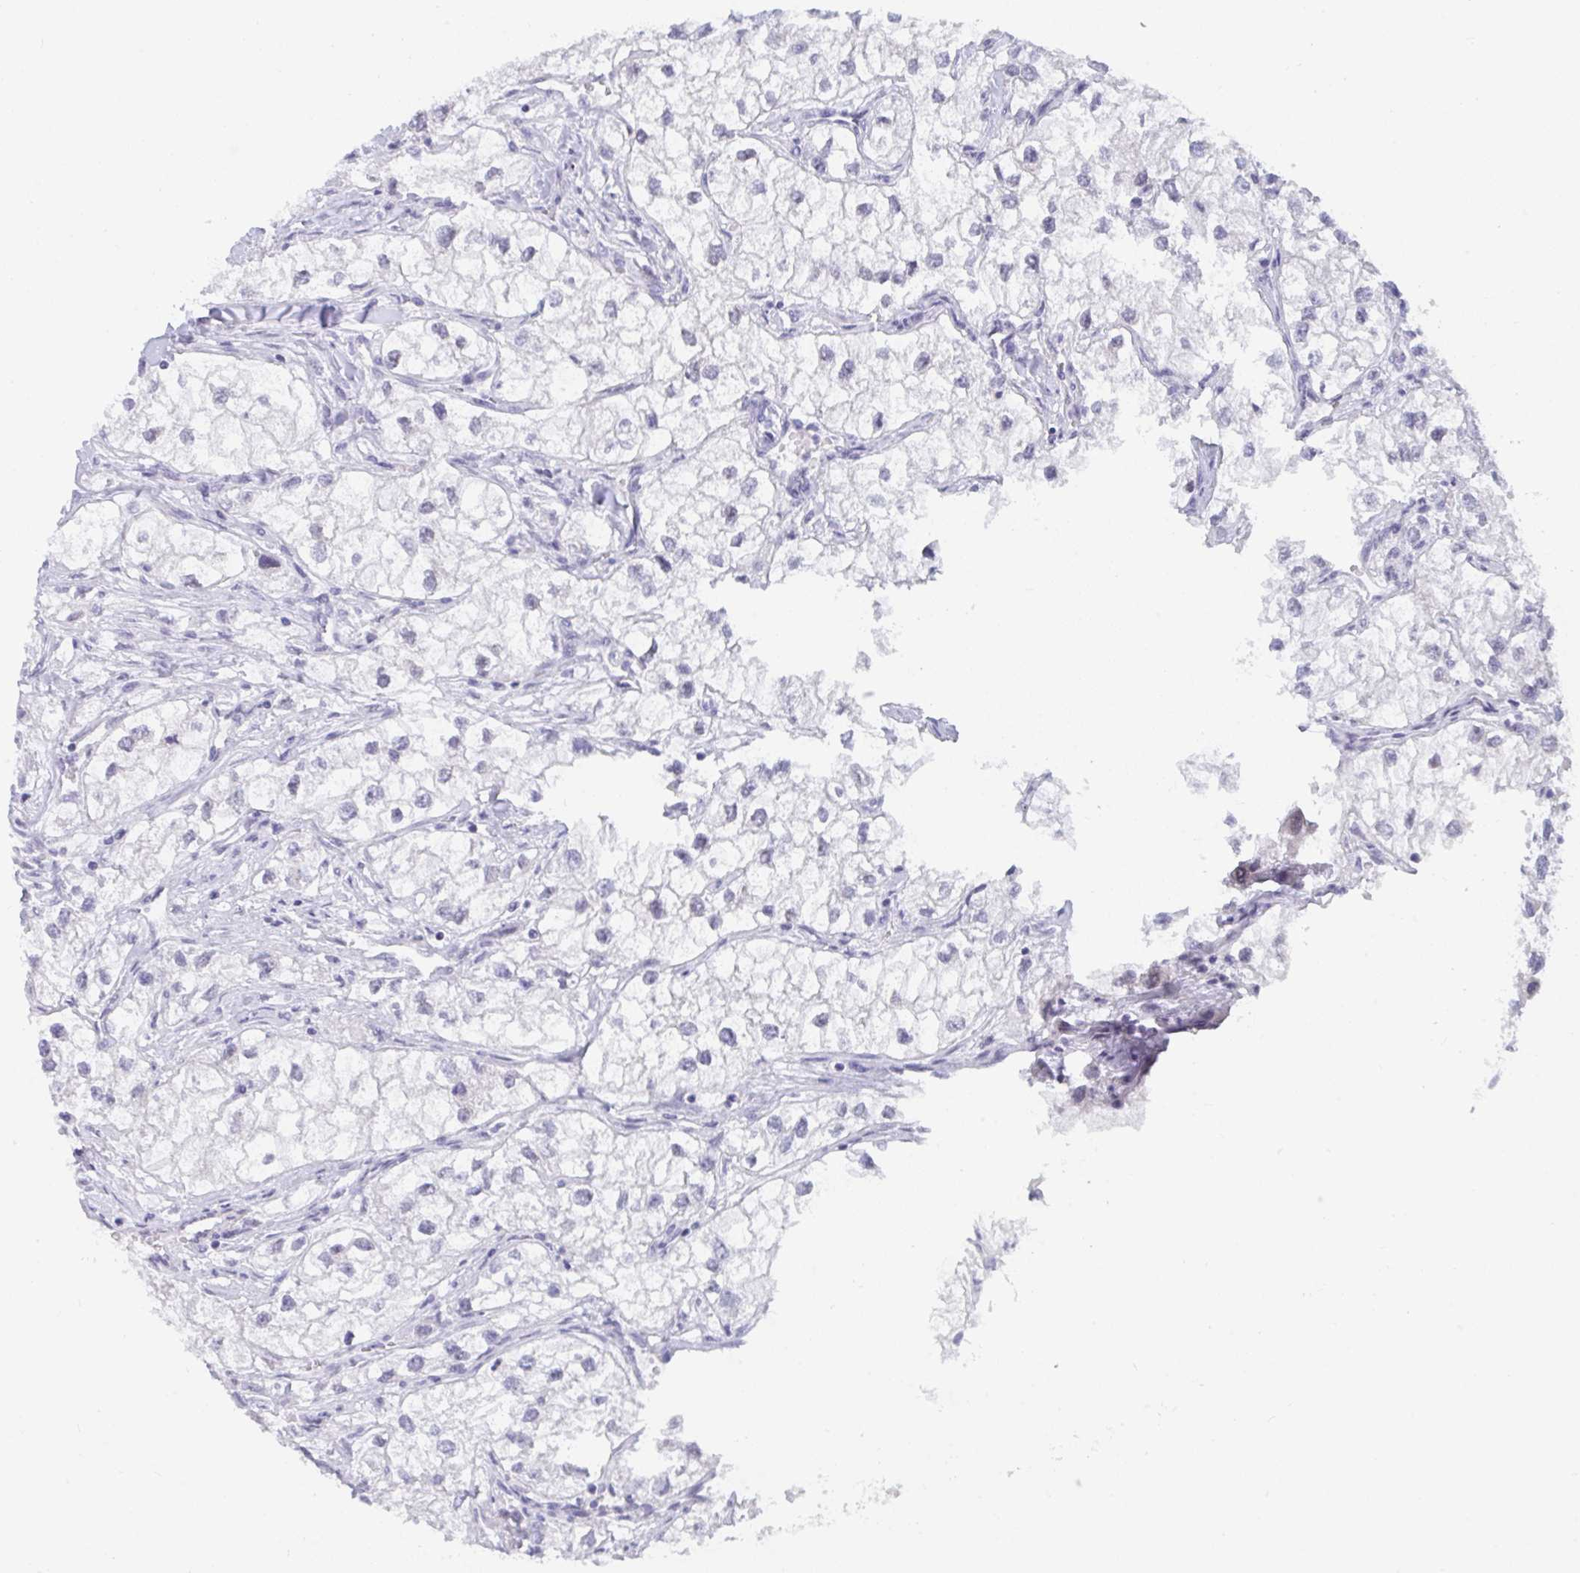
{"staining": {"intensity": "negative", "quantity": "none", "location": "none"}, "tissue": "renal cancer", "cell_type": "Tumor cells", "image_type": "cancer", "snomed": [{"axis": "morphology", "description": "Adenocarcinoma, NOS"}, {"axis": "topography", "description": "Kidney"}], "caption": "Renal cancer (adenocarcinoma) was stained to show a protein in brown. There is no significant expression in tumor cells.", "gene": "BMAL2", "patient": {"sex": "male", "age": 59}}